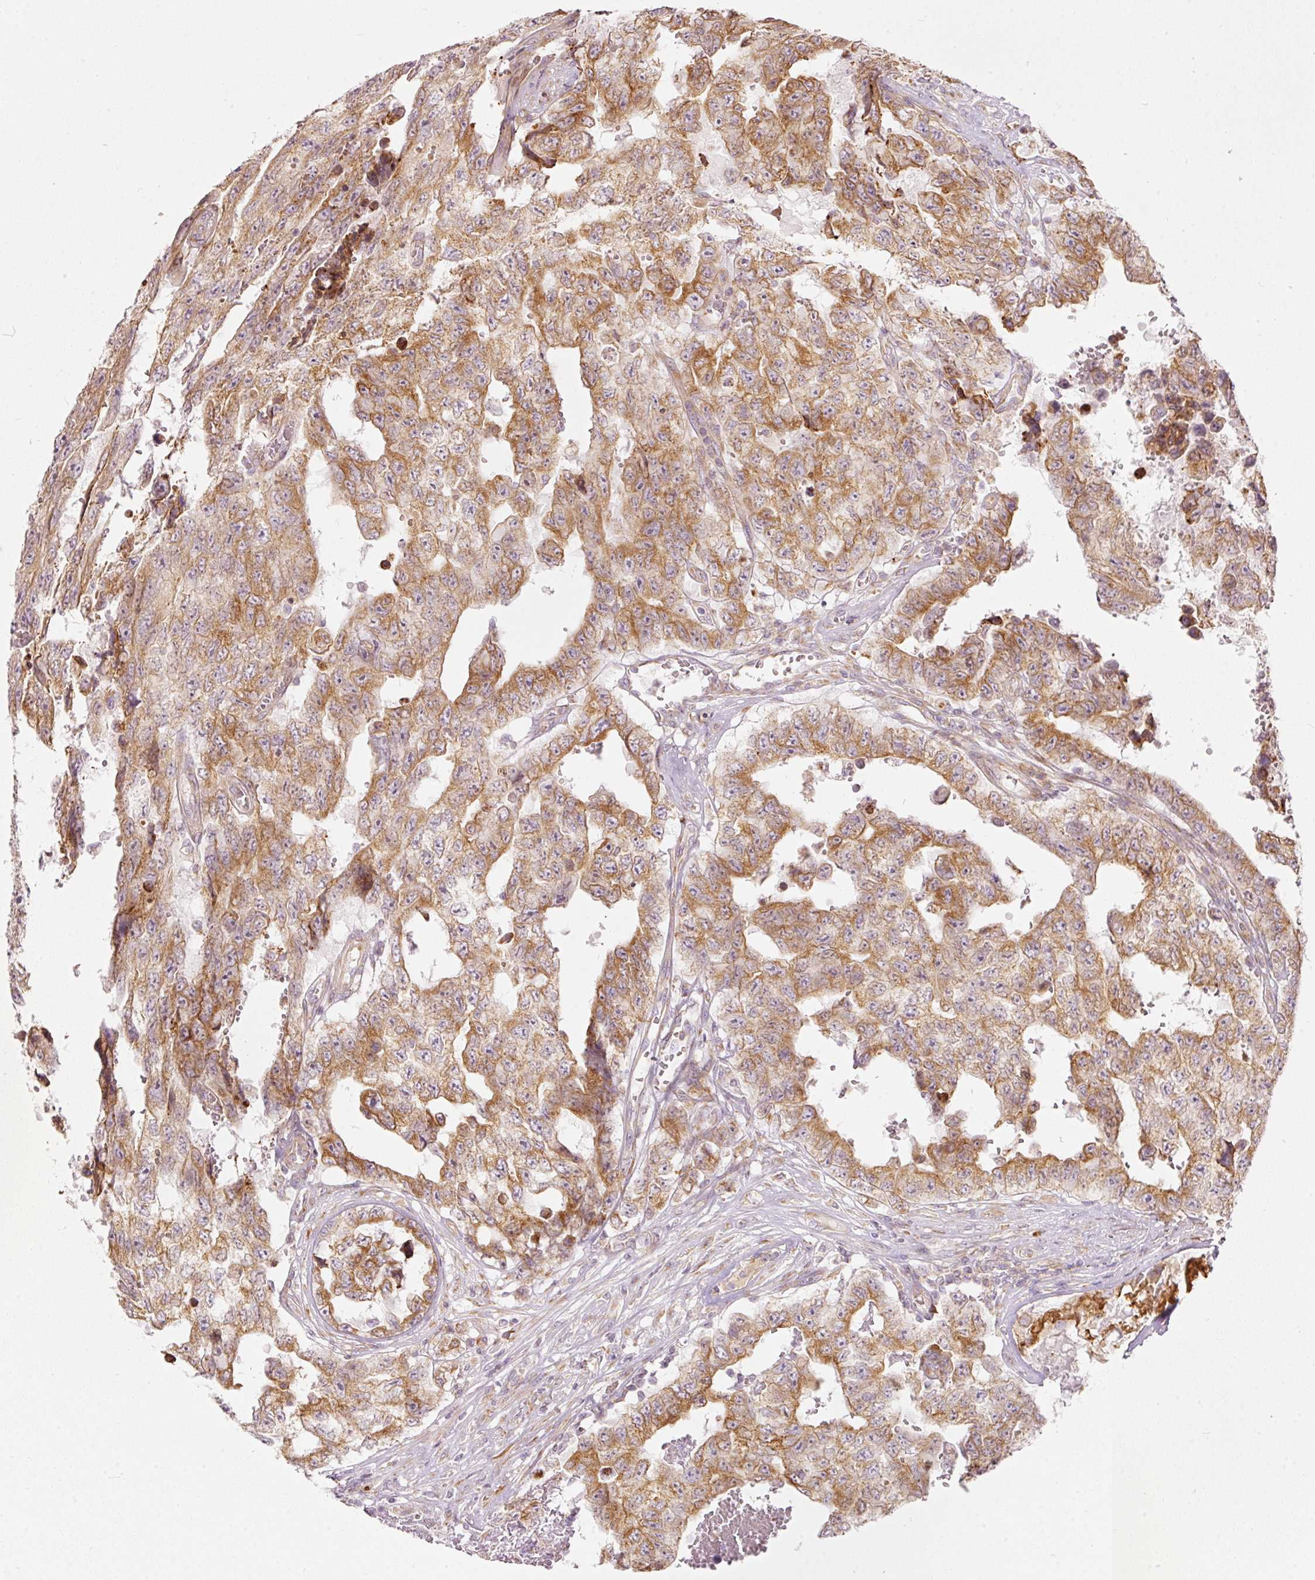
{"staining": {"intensity": "moderate", "quantity": ">75%", "location": "cytoplasmic/membranous"}, "tissue": "testis cancer", "cell_type": "Tumor cells", "image_type": "cancer", "snomed": [{"axis": "morphology", "description": "Normal tissue, NOS"}, {"axis": "morphology", "description": "Carcinoma, Embryonal, NOS"}, {"axis": "topography", "description": "Testis"}, {"axis": "topography", "description": "Epididymis"}], "caption": "Immunohistochemical staining of human testis embryonal carcinoma shows moderate cytoplasmic/membranous protein expression in about >75% of tumor cells.", "gene": "SNAPC5", "patient": {"sex": "male", "age": 25}}